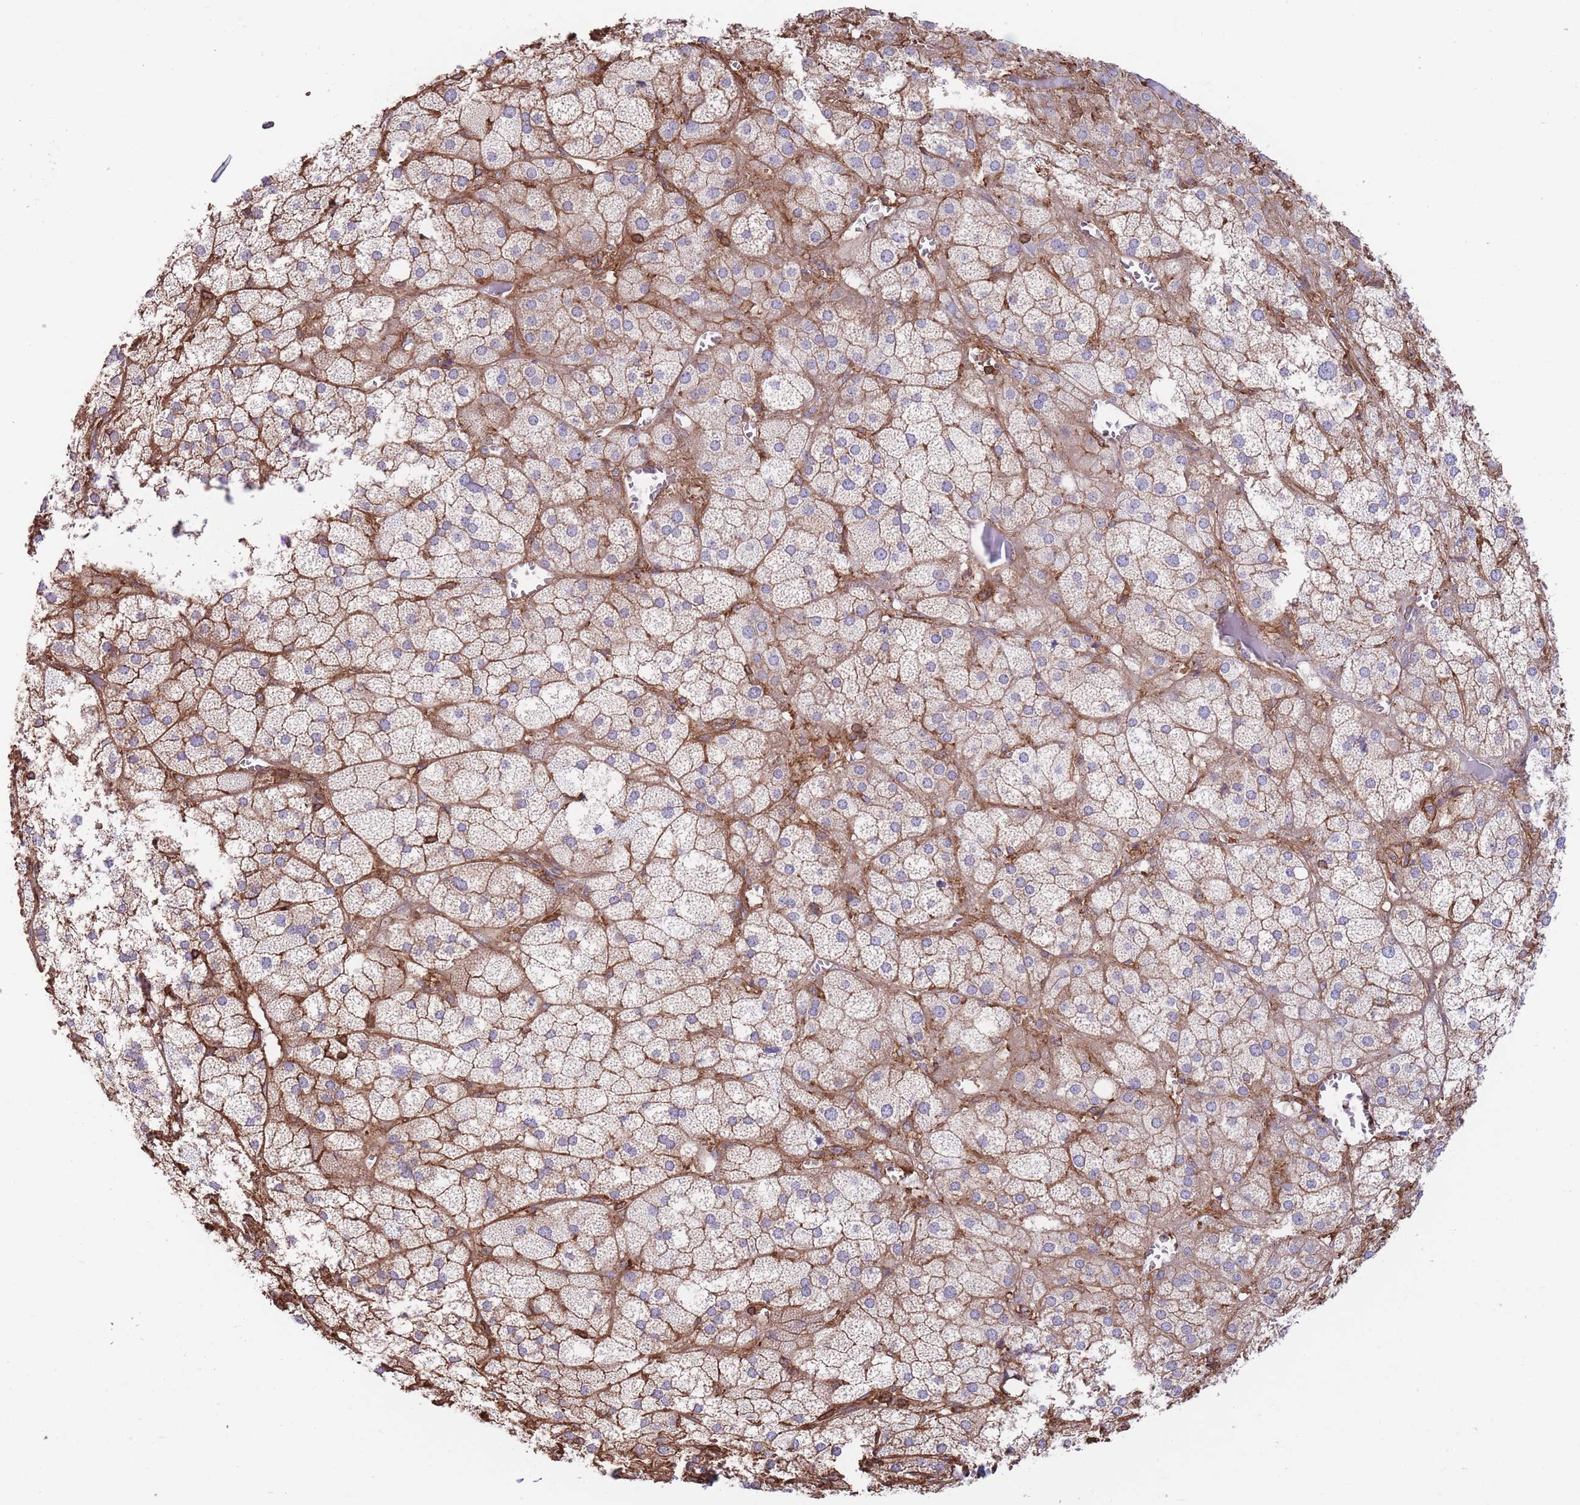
{"staining": {"intensity": "weak", "quantity": ">75%", "location": "cytoplasmic/membranous"}, "tissue": "adrenal gland", "cell_type": "Glandular cells", "image_type": "normal", "snomed": [{"axis": "morphology", "description": "Normal tissue, NOS"}, {"axis": "topography", "description": "Adrenal gland"}], "caption": "The photomicrograph displays a brown stain indicating the presence of a protein in the cytoplasmic/membranous of glandular cells in adrenal gland.", "gene": "LRRN4CL", "patient": {"sex": "female", "age": 61}}